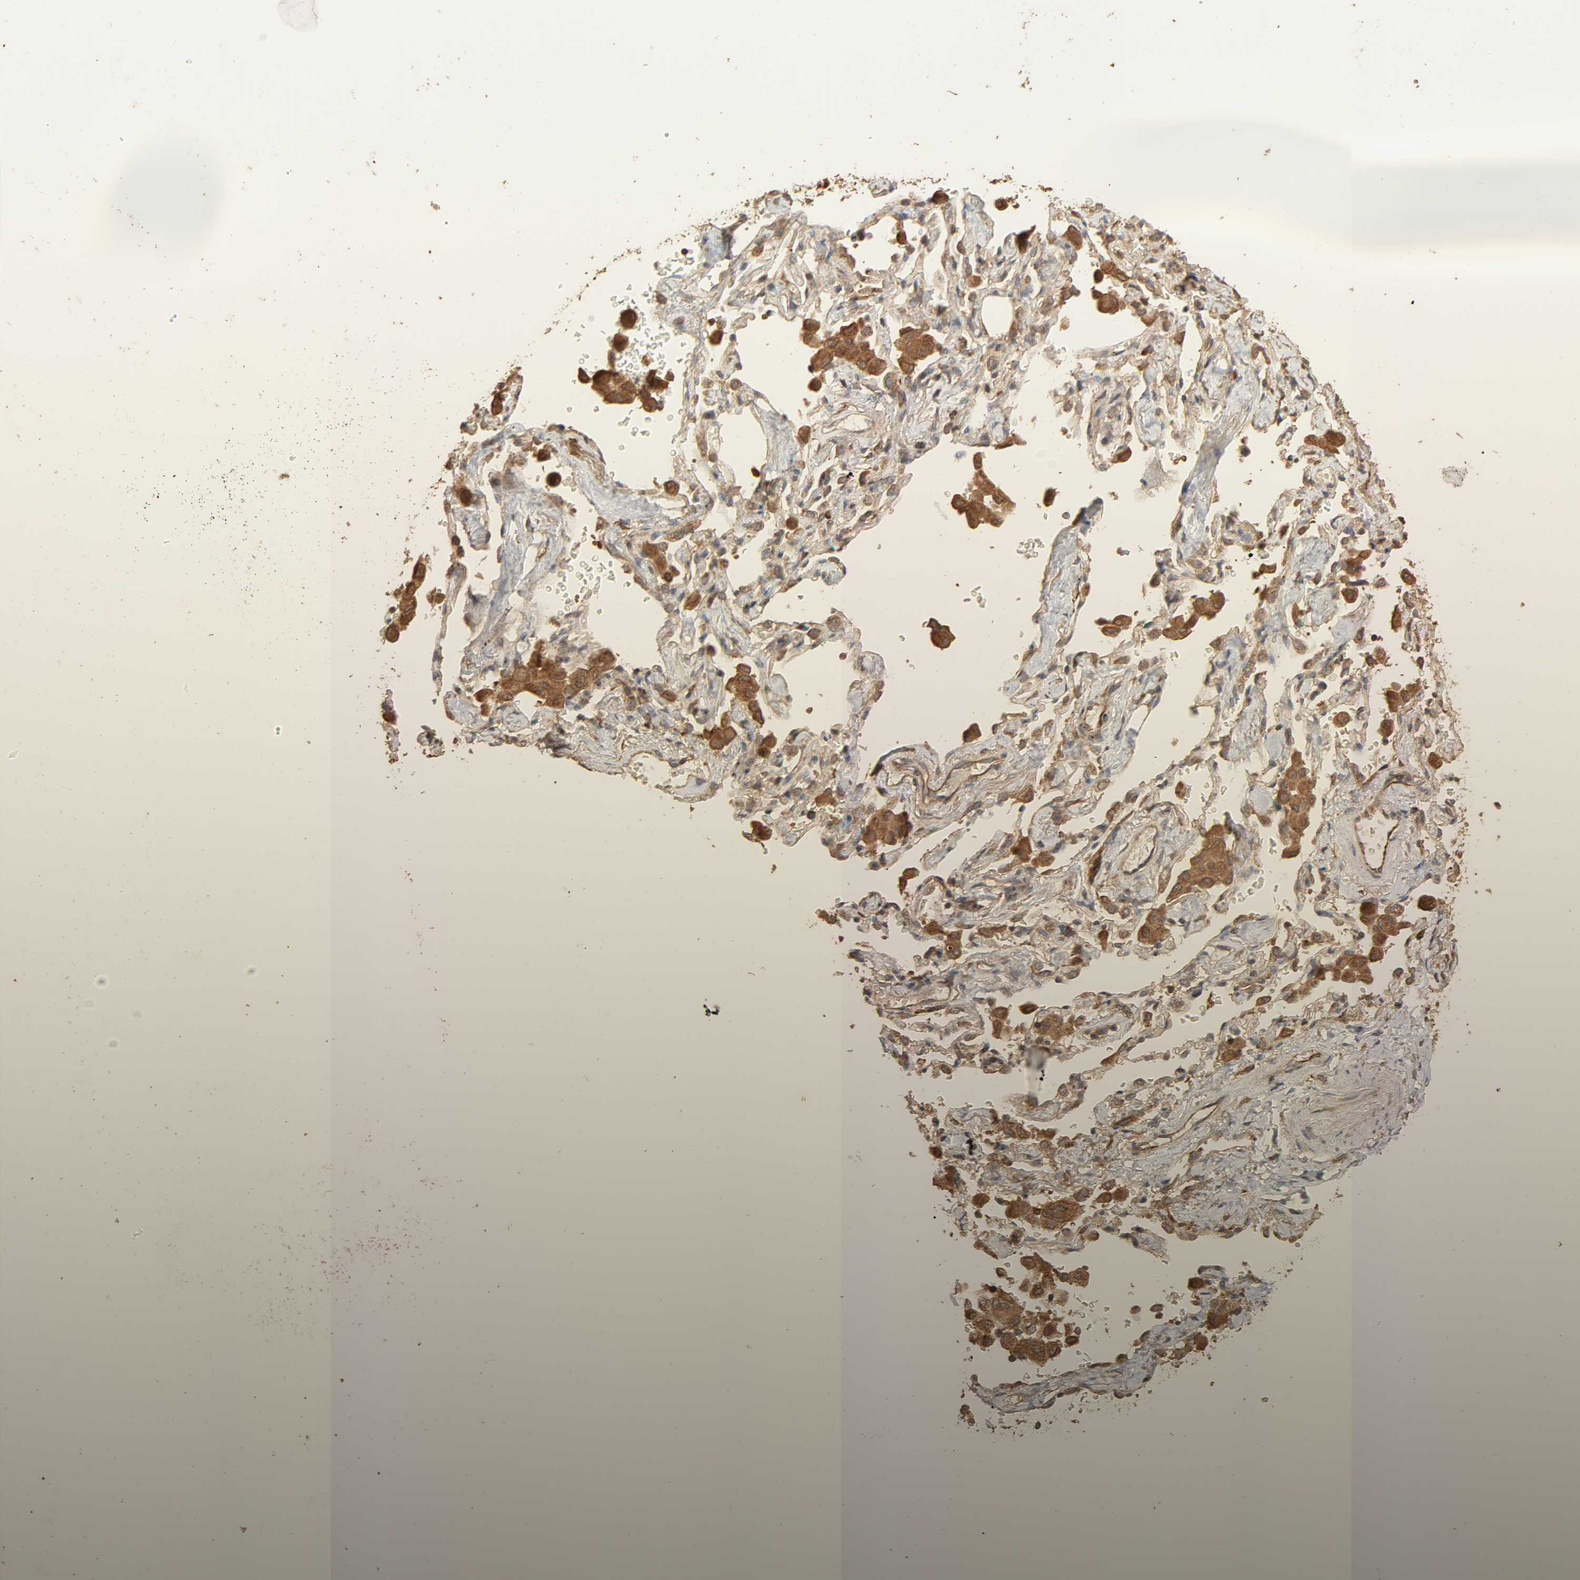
{"staining": {"intensity": "moderate", "quantity": ">75%", "location": "cytoplasmic/membranous"}, "tissue": "lung cancer", "cell_type": "Tumor cells", "image_type": "cancer", "snomed": [{"axis": "morphology", "description": "Adenocarcinoma, NOS"}, {"axis": "topography", "description": "Lung"}], "caption": "Moderate cytoplasmic/membranous positivity for a protein is appreciated in approximately >75% of tumor cells of adenocarcinoma (lung) using immunohistochemistry.", "gene": "RPS6KA6", "patient": {"sex": "female", "age": 64}}